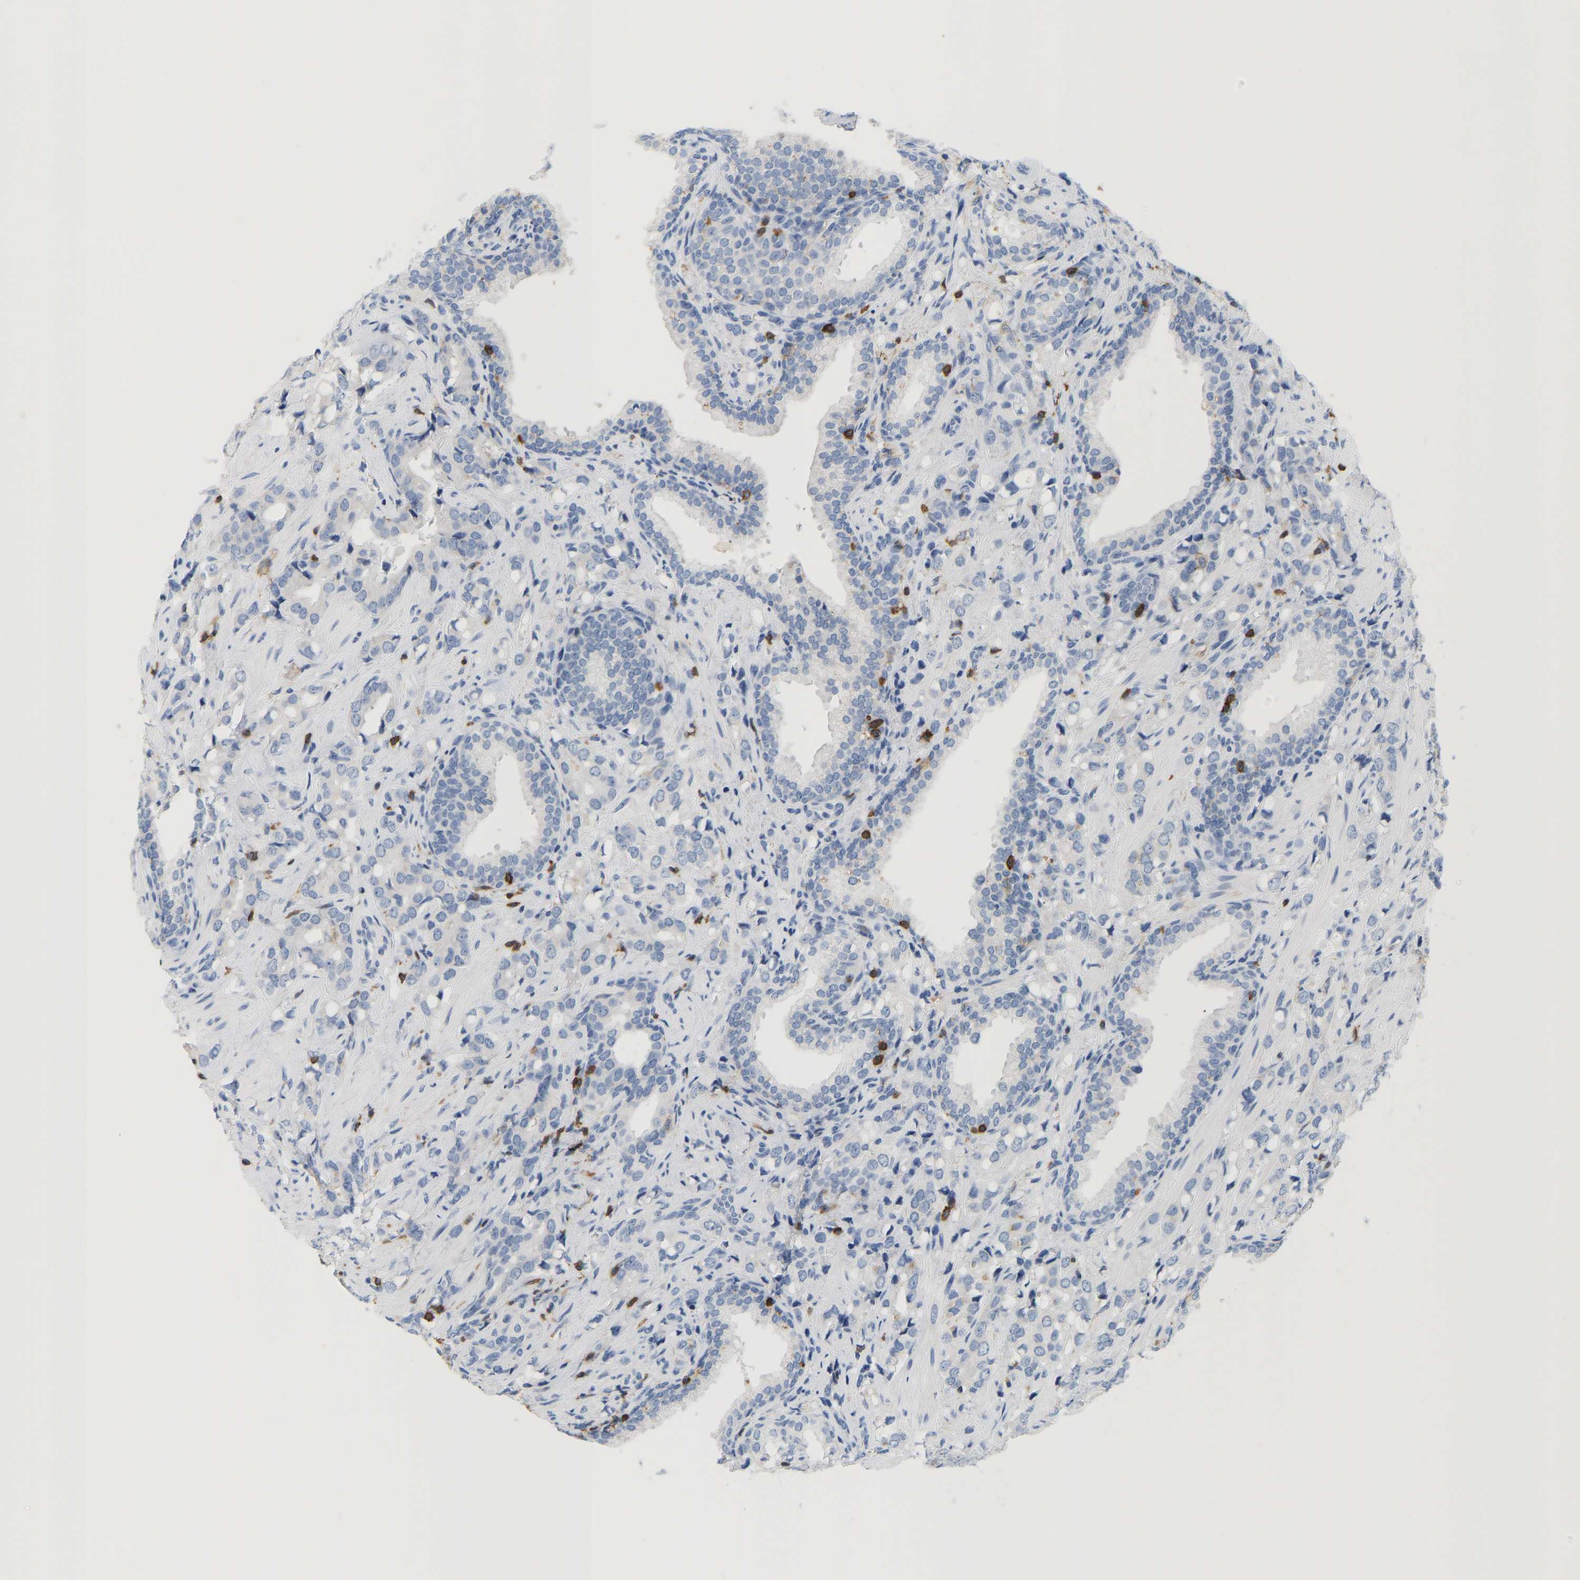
{"staining": {"intensity": "negative", "quantity": "none", "location": "none"}, "tissue": "prostate cancer", "cell_type": "Tumor cells", "image_type": "cancer", "snomed": [{"axis": "morphology", "description": "Adenocarcinoma, High grade"}, {"axis": "topography", "description": "Prostate"}], "caption": "An IHC histopathology image of high-grade adenocarcinoma (prostate) is shown. There is no staining in tumor cells of high-grade adenocarcinoma (prostate).", "gene": "EVL", "patient": {"sex": "male", "age": 52}}